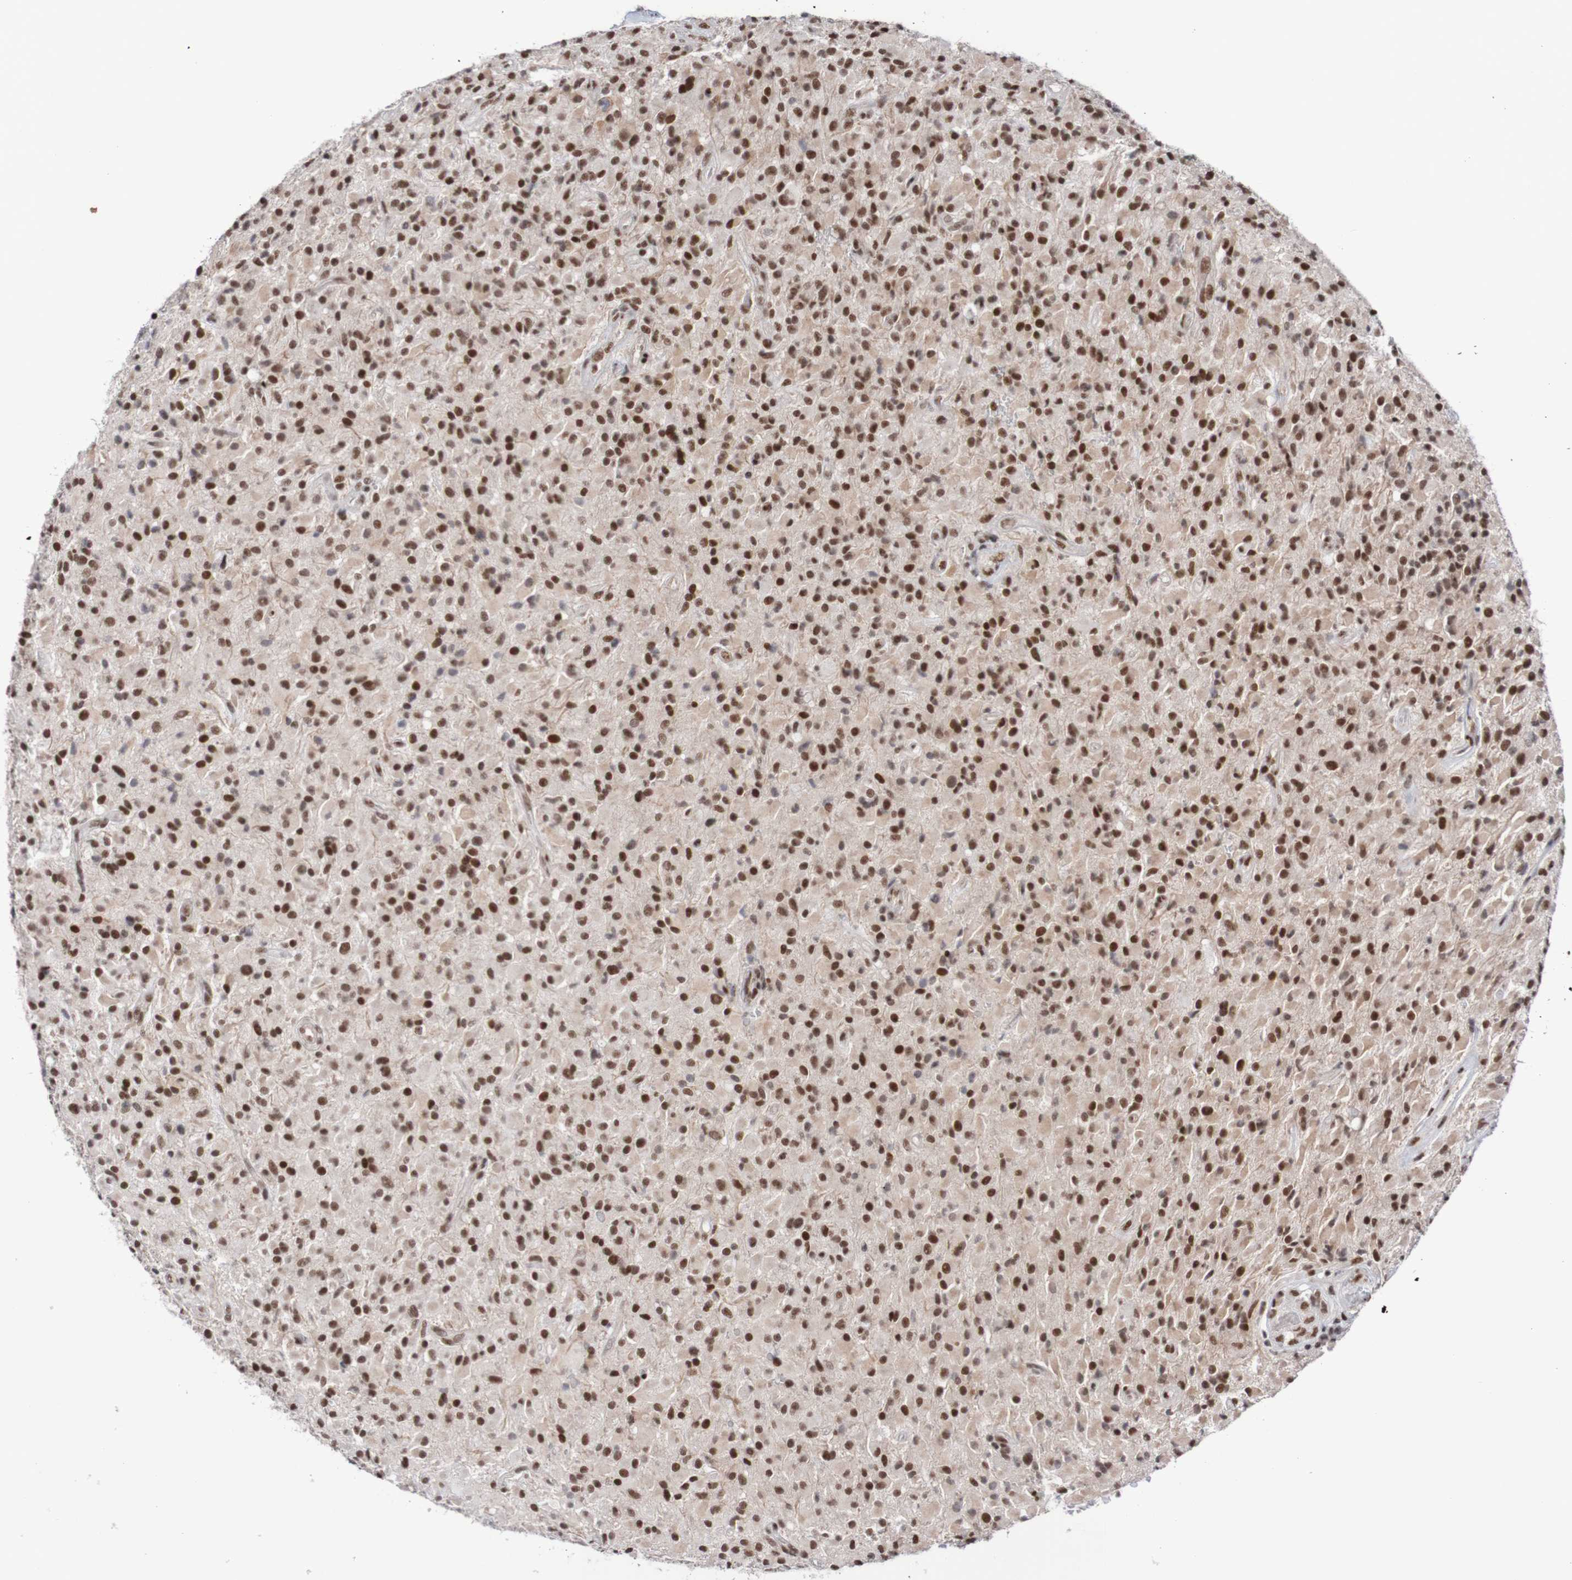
{"staining": {"intensity": "strong", "quantity": ">75%", "location": "nuclear"}, "tissue": "glioma", "cell_type": "Tumor cells", "image_type": "cancer", "snomed": [{"axis": "morphology", "description": "Glioma, malignant, High grade"}, {"axis": "topography", "description": "Brain"}], "caption": "Glioma stained for a protein (brown) displays strong nuclear positive staining in approximately >75% of tumor cells.", "gene": "CDC5L", "patient": {"sex": "male", "age": 71}}